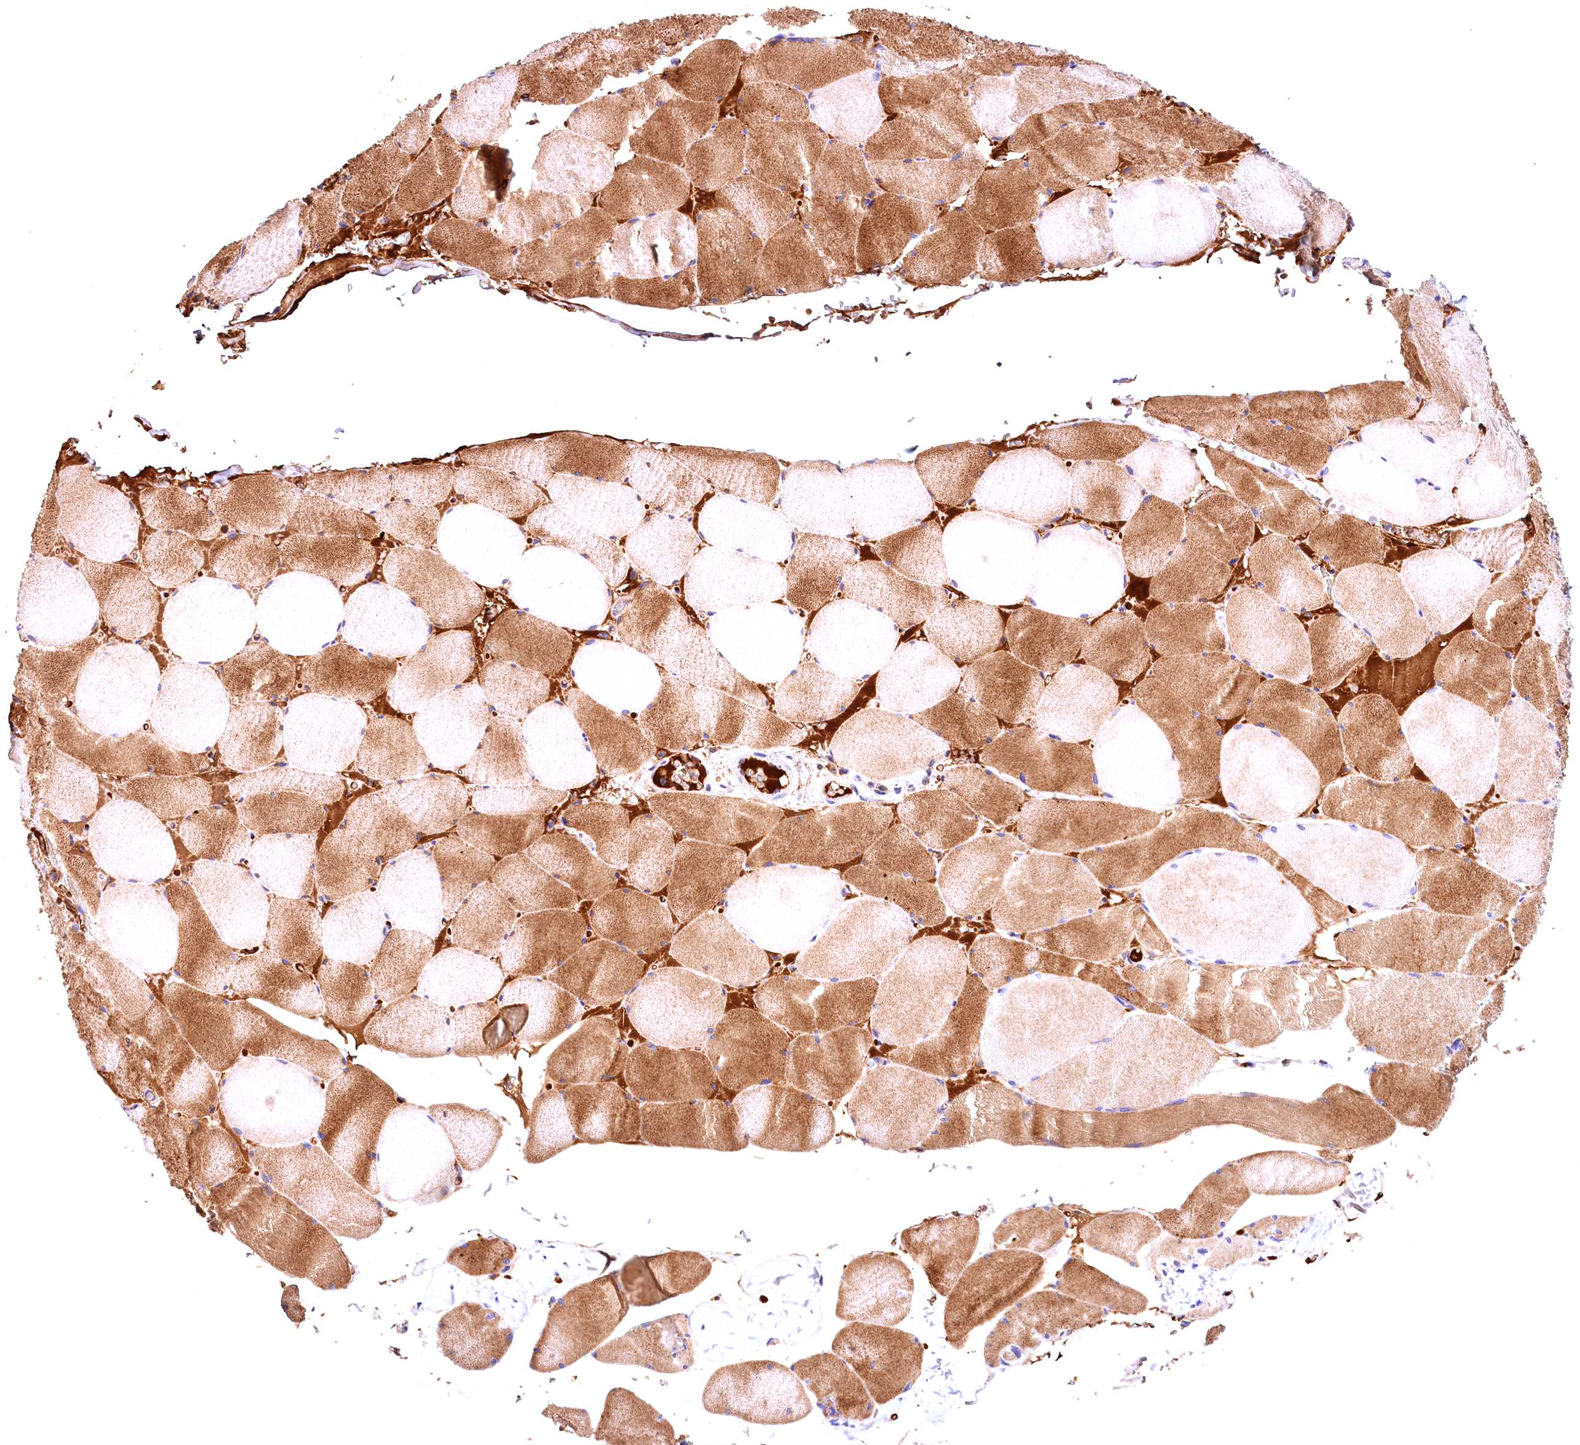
{"staining": {"intensity": "moderate", "quantity": ">75%", "location": "cytoplasmic/membranous"}, "tissue": "skeletal muscle", "cell_type": "Myocytes", "image_type": "normal", "snomed": [{"axis": "morphology", "description": "Normal tissue, NOS"}, {"axis": "topography", "description": "Skeletal muscle"}, {"axis": "topography", "description": "Head-Neck"}], "caption": "This is a photomicrograph of immunohistochemistry staining of unremarkable skeletal muscle, which shows moderate expression in the cytoplasmic/membranous of myocytes.", "gene": "PHAF1", "patient": {"sex": "male", "age": 66}}